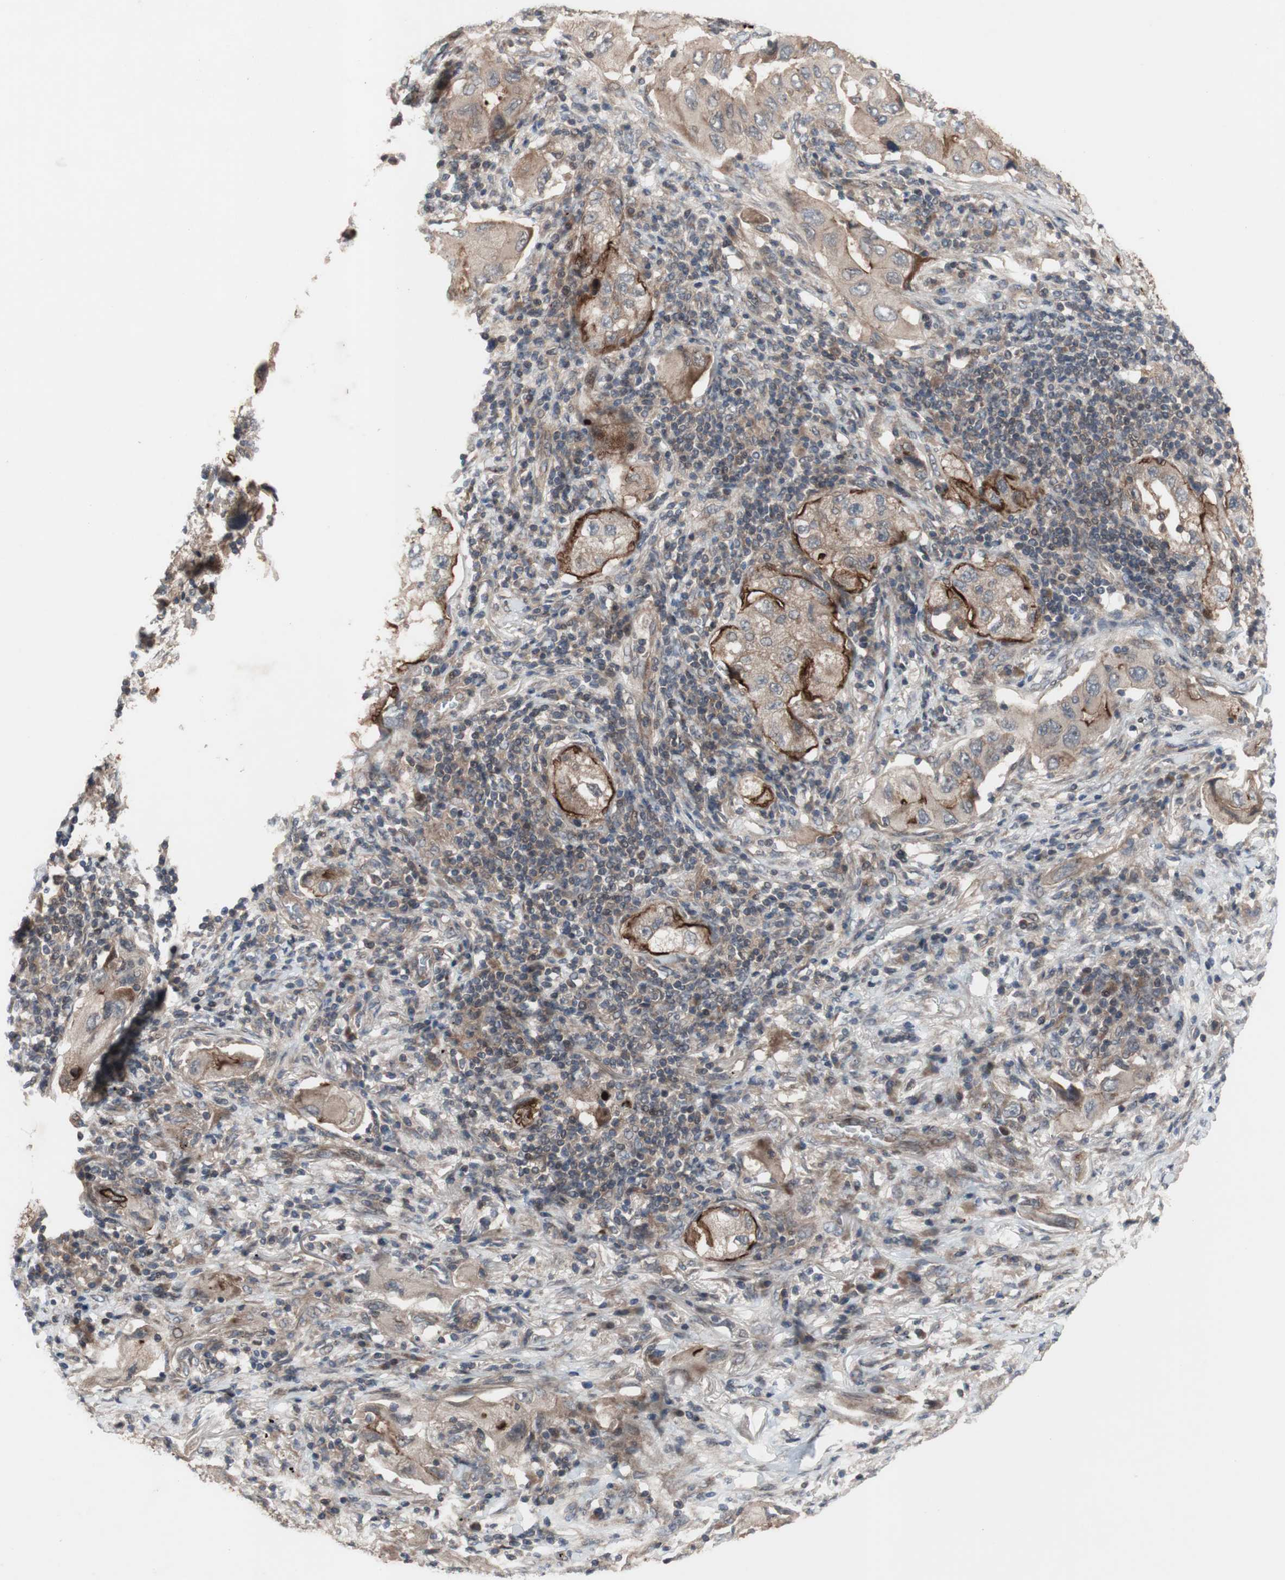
{"staining": {"intensity": "moderate", "quantity": ">75%", "location": "cytoplasmic/membranous"}, "tissue": "lung cancer", "cell_type": "Tumor cells", "image_type": "cancer", "snomed": [{"axis": "morphology", "description": "Adenocarcinoma, NOS"}, {"axis": "topography", "description": "Lung"}], "caption": "This is a photomicrograph of immunohistochemistry staining of adenocarcinoma (lung), which shows moderate positivity in the cytoplasmic/membranous of tumor cells.", "gene": "OAZ1", "patient": {"sex": "female", "age": 65}}